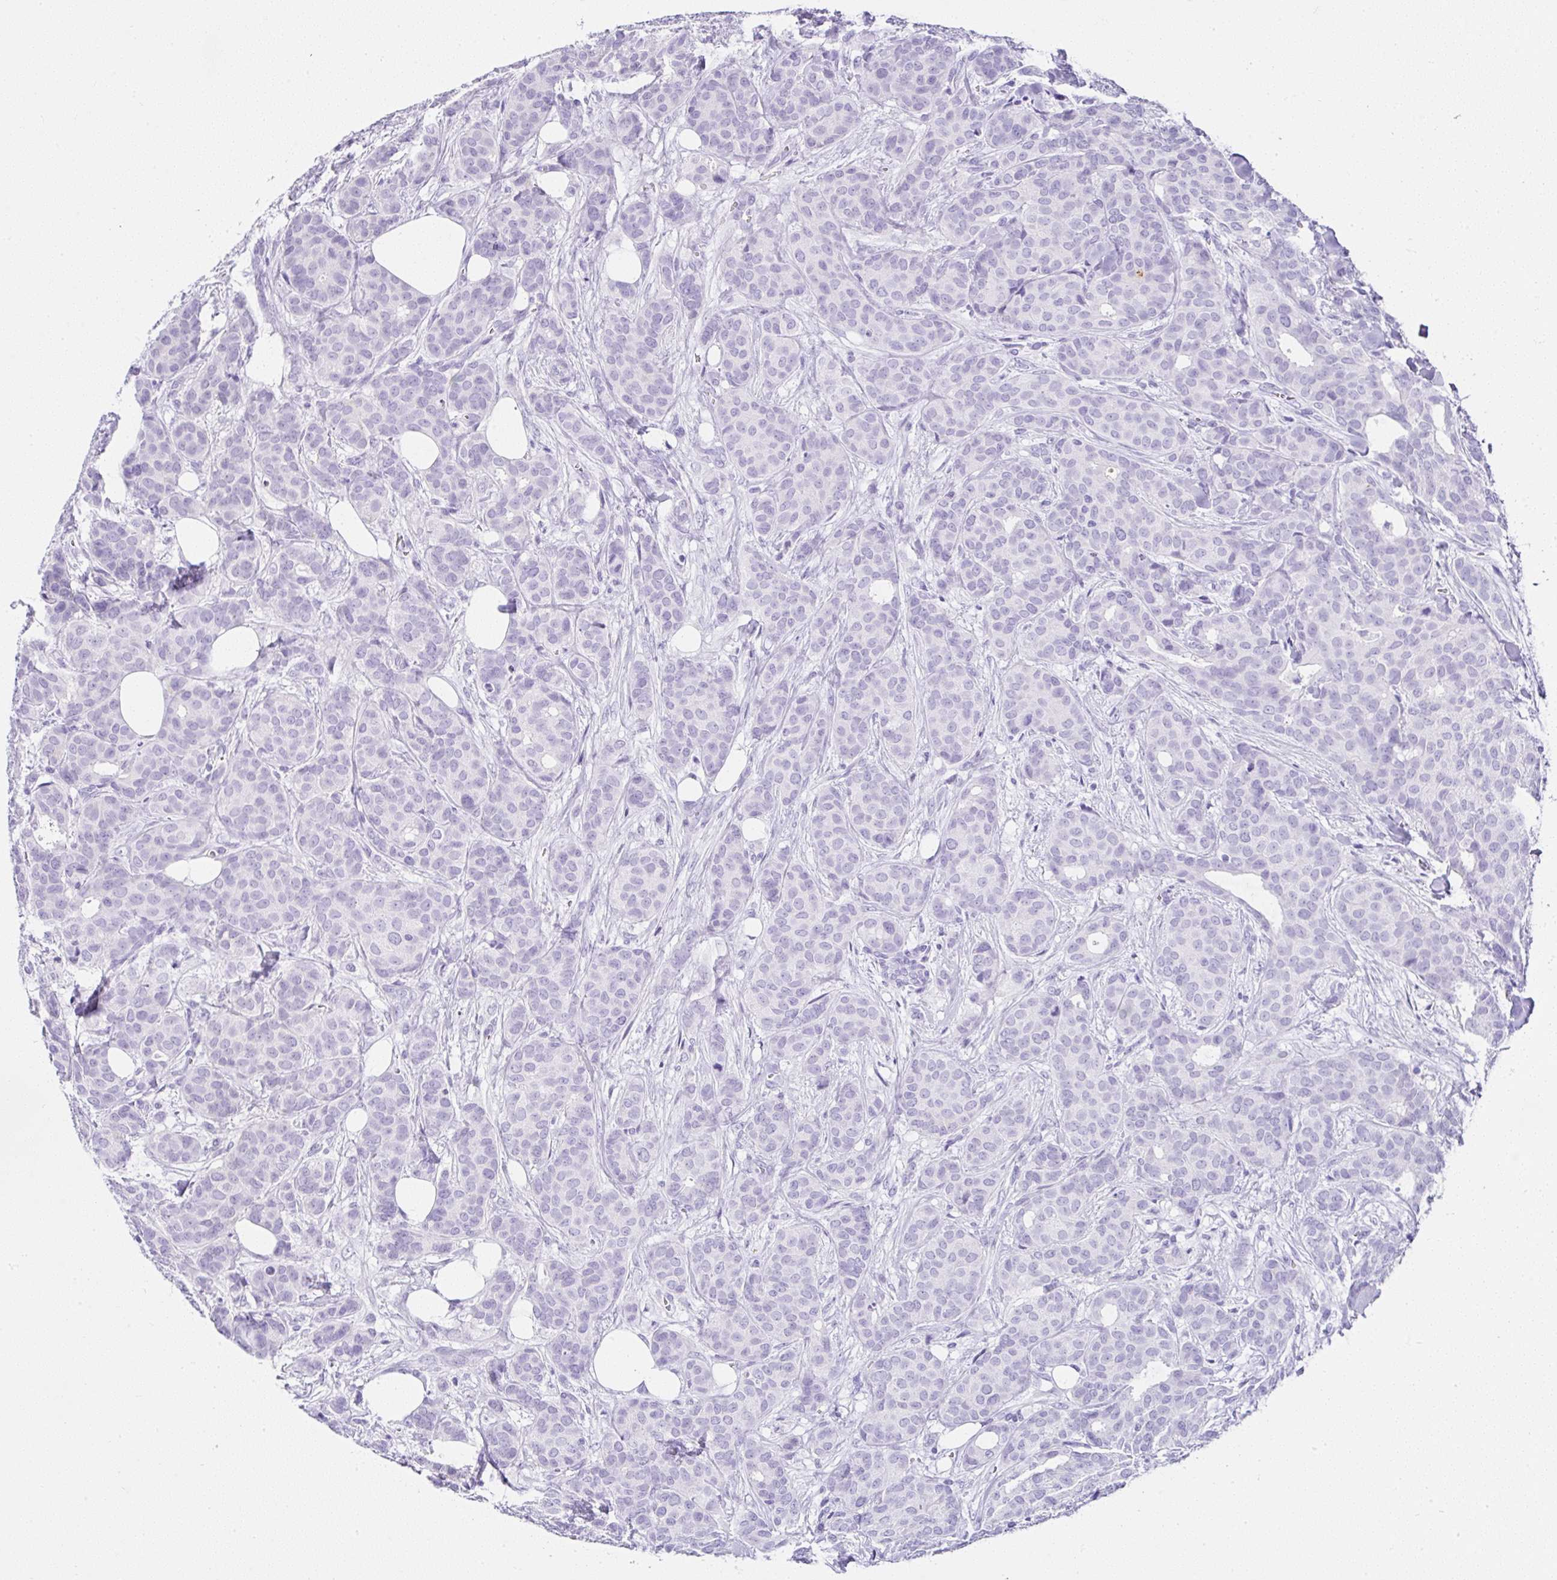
{"staining": {"intensity": "negative", "quantity": "none", "location": "none"}, "tissue": "breast cancer", "cell_type": "Tumor cells", "image_type": "cancer", "snomed": [{"axis": "morphology", "description": "Duct carcinoma"}, {"axis": "topography", "description": "Breast"}], "caption": "Protein analysis of breast cancer exhibits no significant staining in tumor cells.", "gene": "SERPINB3", "patient": {"sex": "female", "age": 70}}